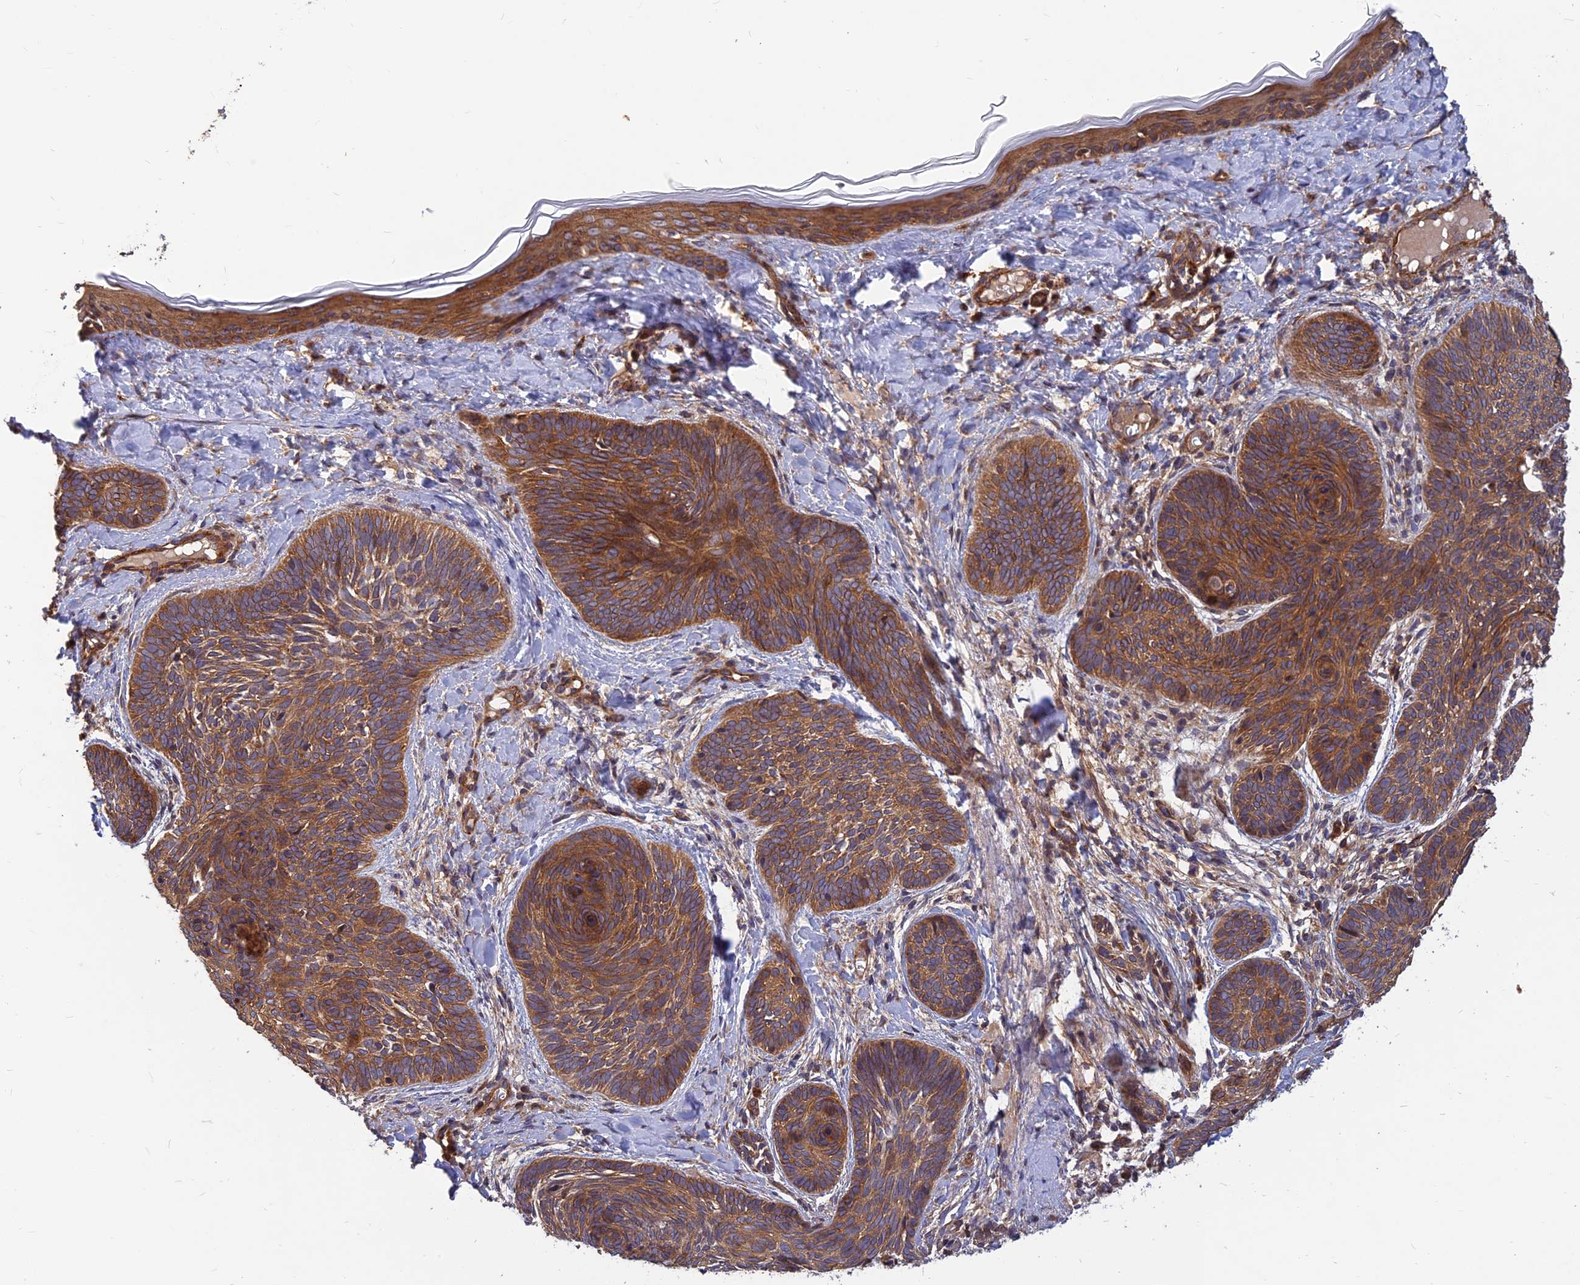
{"staining": {"intensity": "moderate", "quantity": ">75%", "location": "cytoplasmic/membranous"}, "tissue": "skin cancer", "cell_type": "Tumor cells", "image_type": "cancer", "snomed": [{"axis": "morphology", "description": "Basal cell carcinoma"}, {"axis": "topography", "description": "Skin"}], "caption": "Immunohistochemical staining of skin cancer (basal cell carcinoma) demonstrates medium levels of moderate cytoplasmic/membranous expression in approximately >75% of tumor cells. (Stains: DAB in brown, nuclei in blue, Microscopy: brightfield microscopy at high magnification).", "gene": "RELCH", "patient": {"sex": "female", "age": 81}}